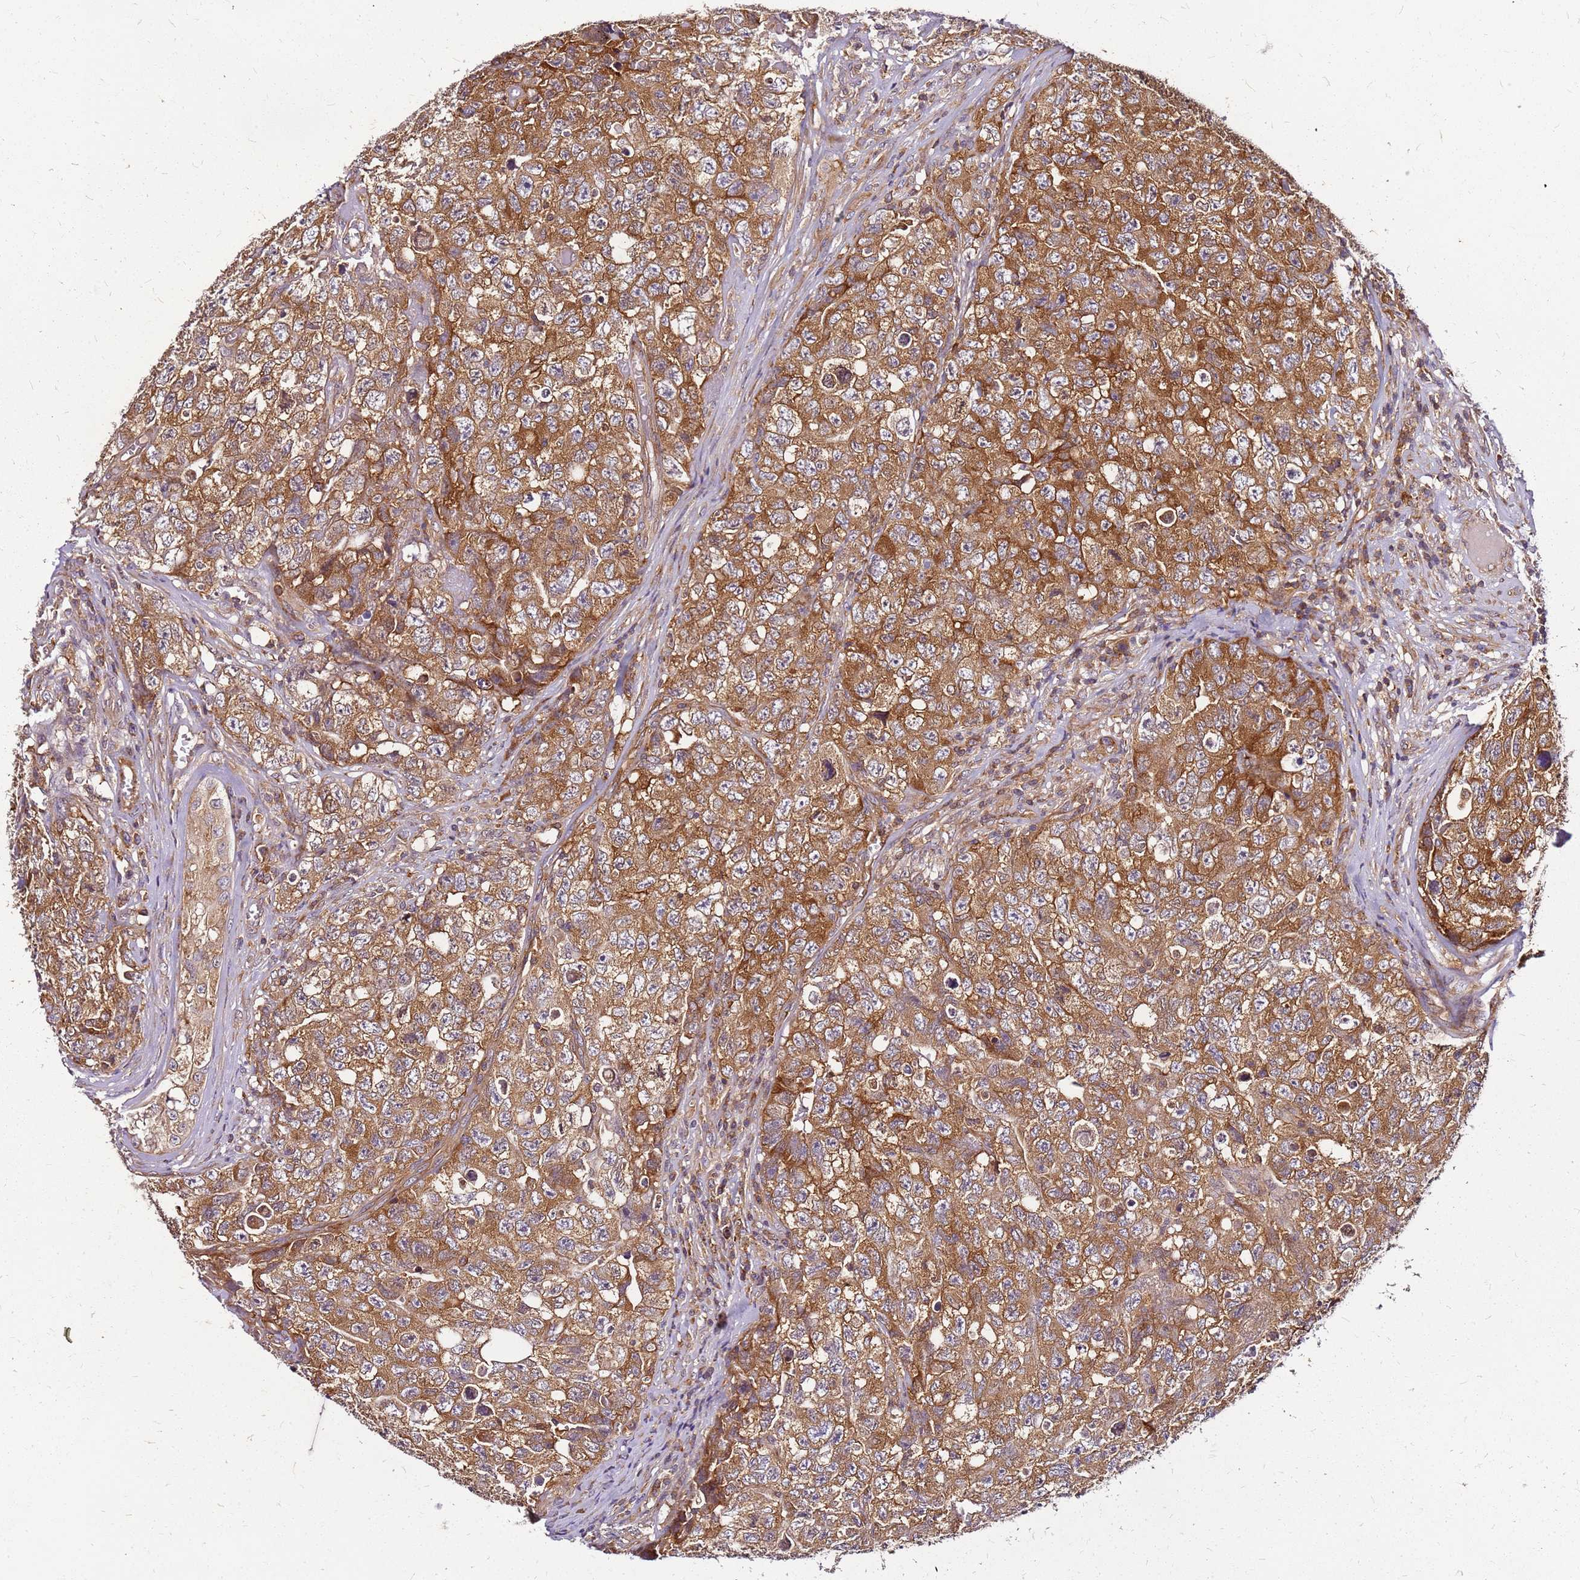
{"staining": {"intensity": "moderate", "quantity": ">75%", "location": "cytoplasmic/membranous"}, "tissue": "testis cancer", "cell_type": "Tumor cells", "image_type": "cancer", "snomed": [{"axis": "morphology", "description": "Carcinoma, Embryonal, NOS"}, {"axis": "topography", "description": "Testis"}], "caption": "Protein expression analysis of human testis cancer (embryonal carcinoma) reveals moderate cytoplasmic/membranous staining in approximately >75% of tumor cells.", "gene": "PIH1D1", "patient": {"sex": "male", "age": 31}}